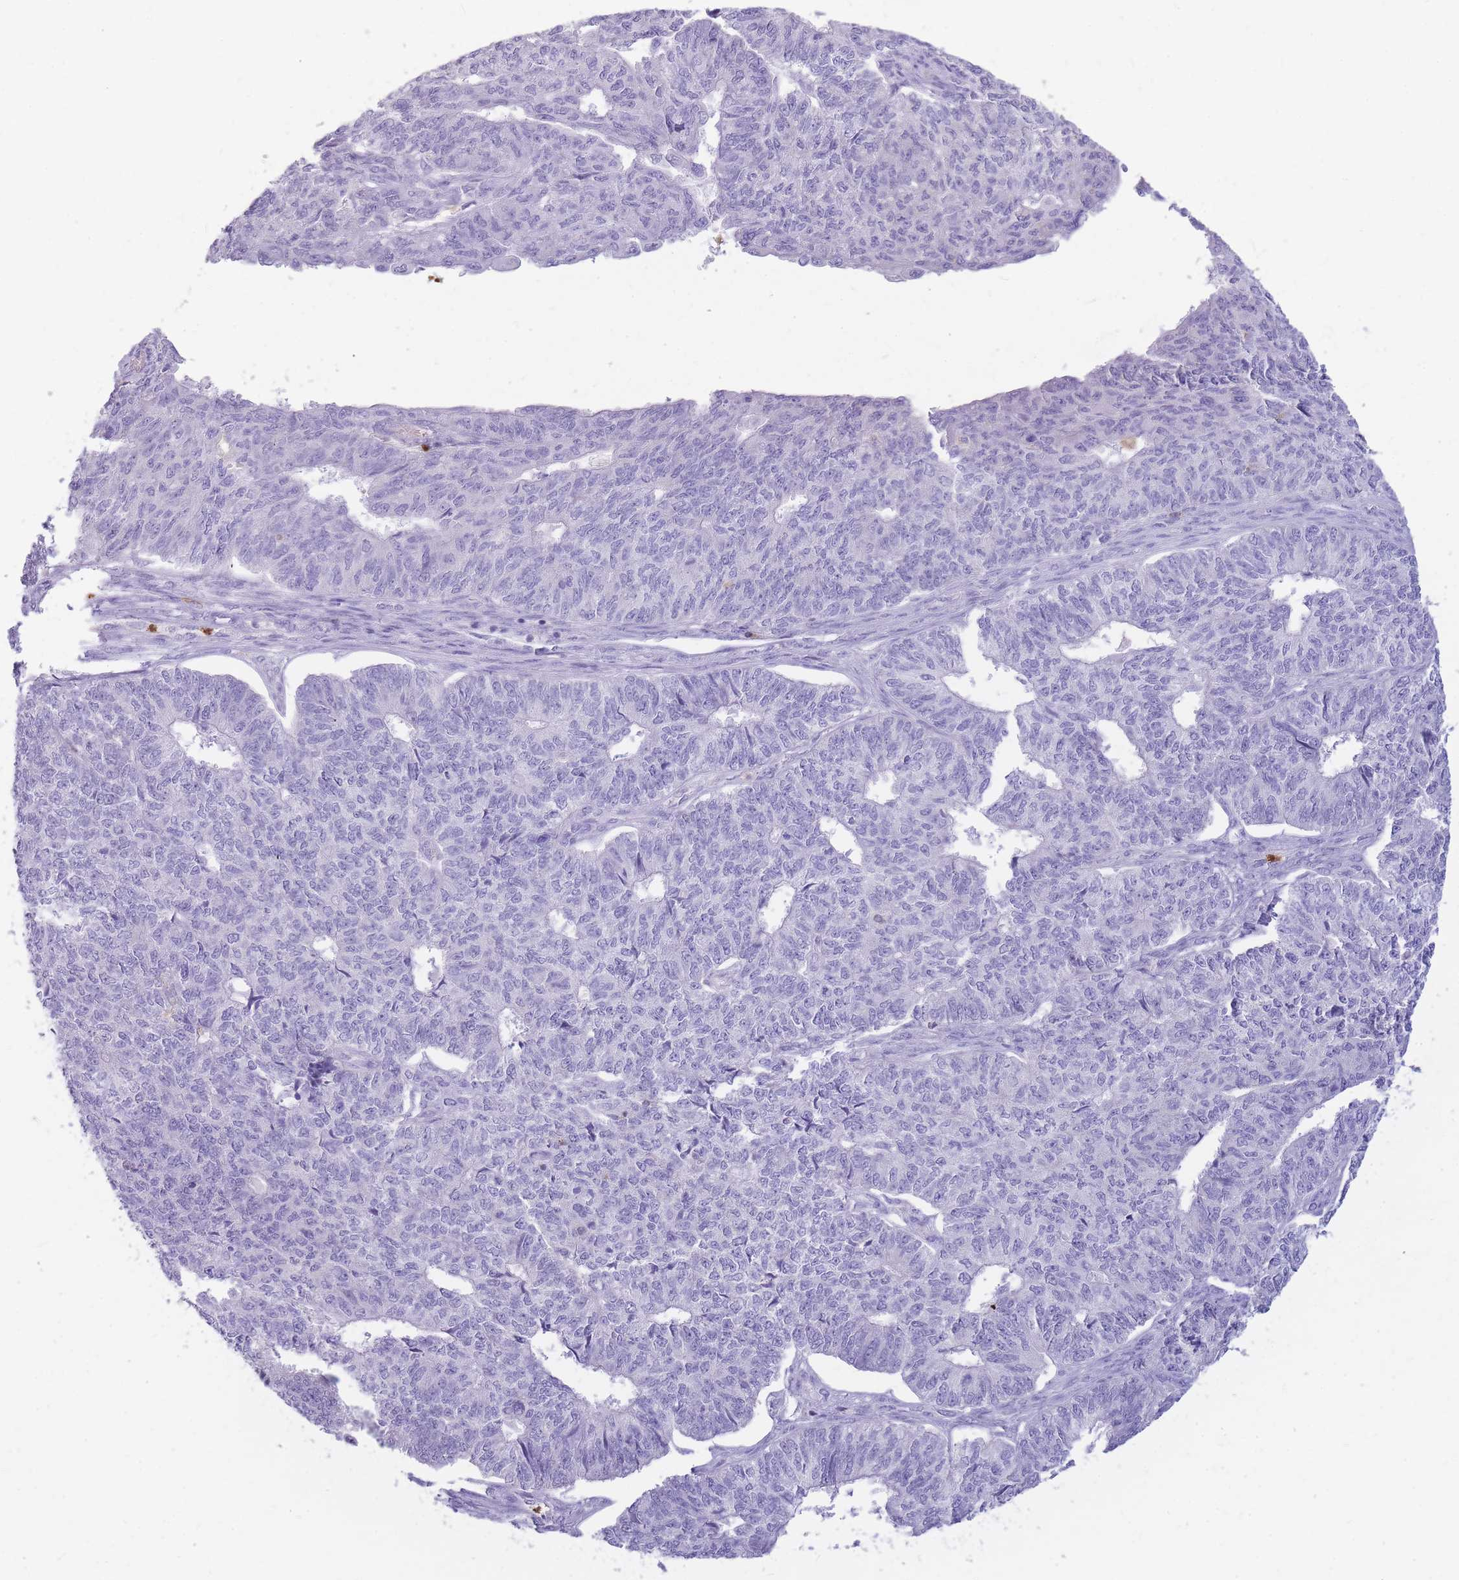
{"staining": {"intensity": "negative", "quantity": "none", "location": "none"}, "tissue": "endometrial cancer", "cell_type": "Tumor cells", "image_type": "cancer", "snomed": [{"axis": "morphology", "description": "Adenocarcinoma, NOS"}, {"axis": "topography", "description": "Endometrium"}], "caption": "An IHC image of endometrial cancer is shown. There is no staining in tumor cells of endometrial cancer.", "gene": "TPSAB1", "patient": {"sex": "female", "age": 32}}